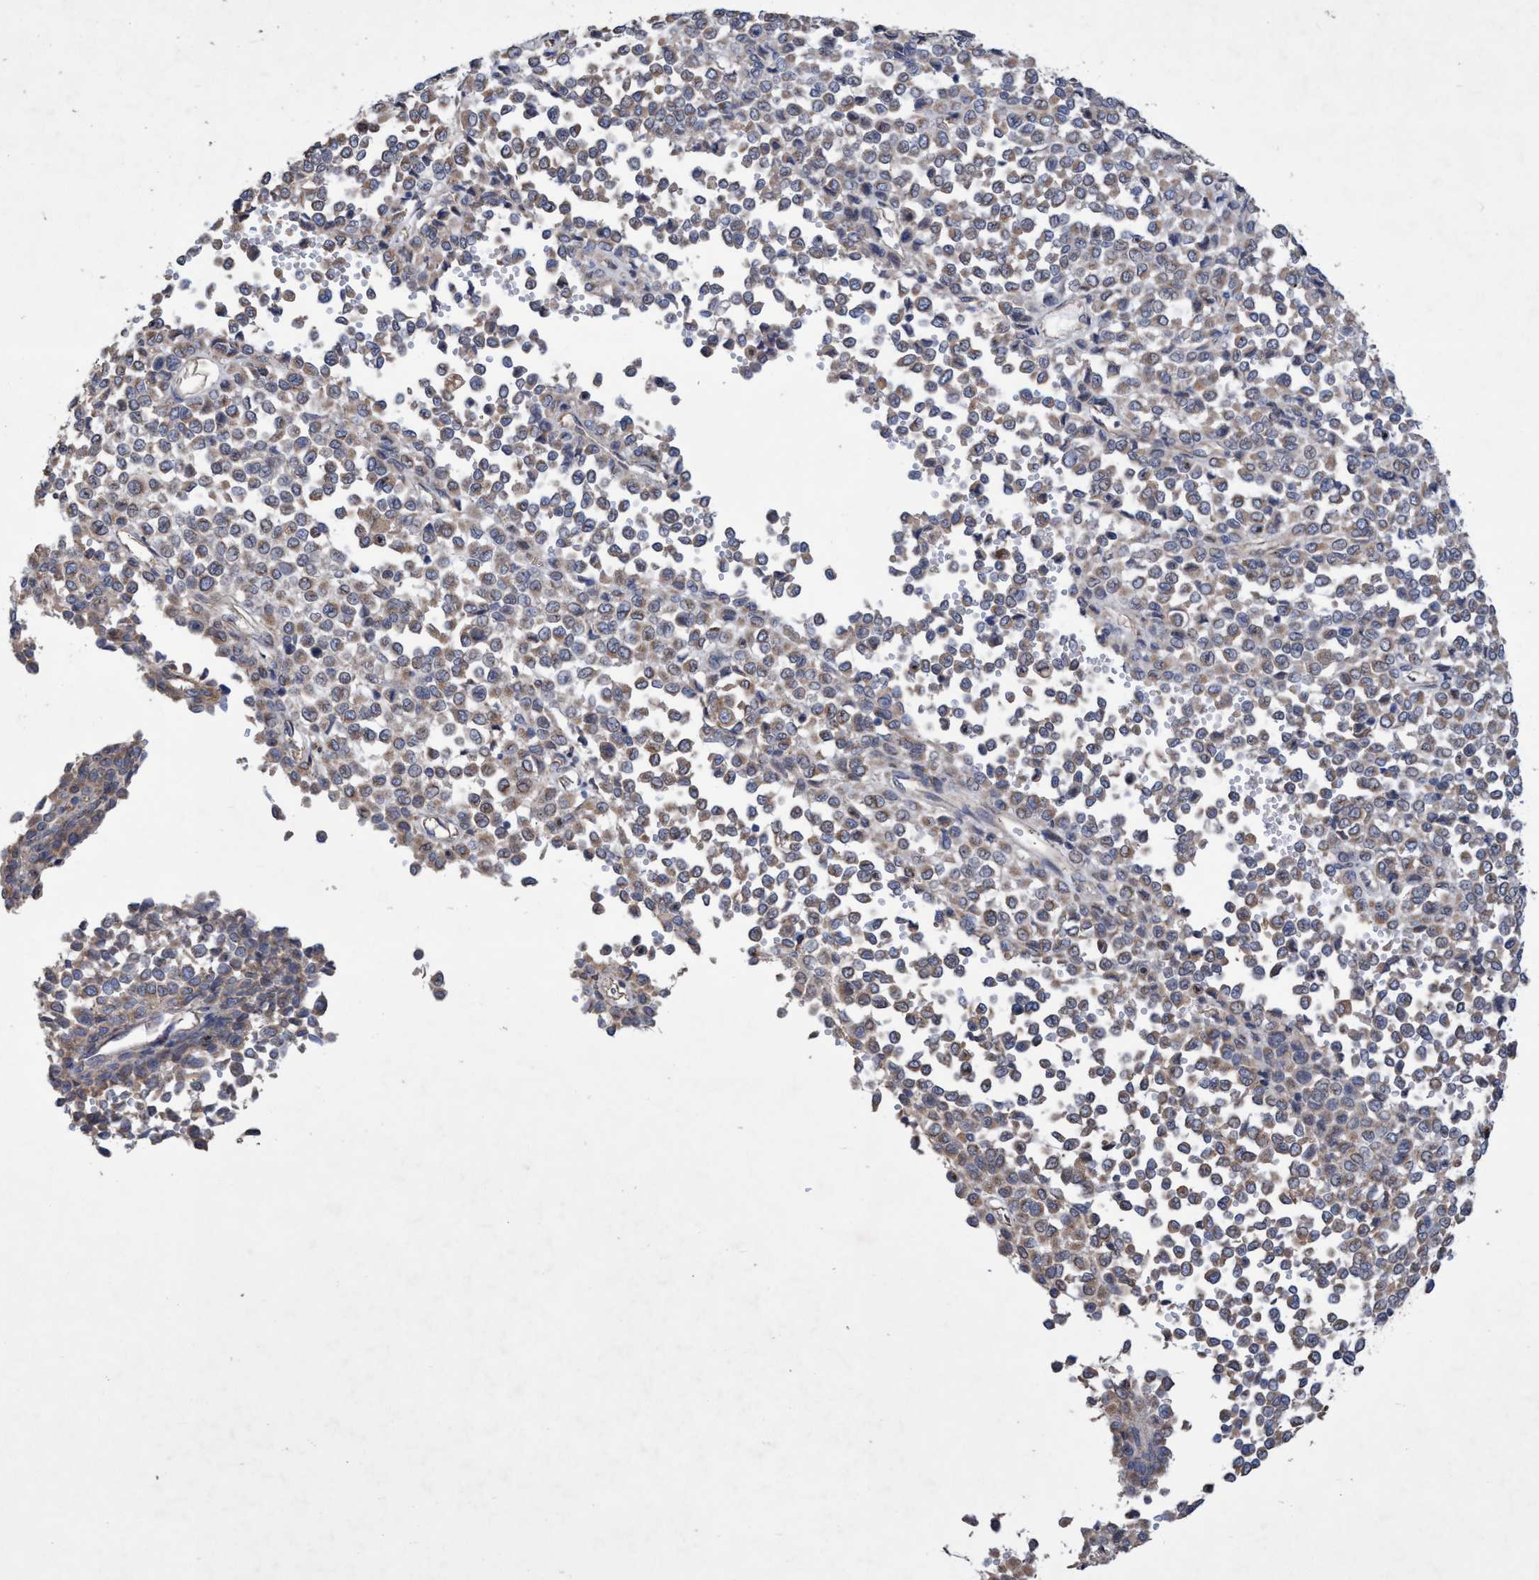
{"staining": {"intensity": "weak", "quantity": ">75%", "location": "cytoplasmic/membranous"}, "tissue": "melanoma", "cell_type": "Tumor cells", "image_type": "cancer", "snomed": [{"axis": "morphology", "description": "Malignant melanoma, Metastatic site"}, {"axis": "topography", "description": "Pancreas"}], "caption": "DAB immunohistochemical staining of human melanoma reveals weak cytoplasmic/membranous protein expression in approximately >75% of tumor cells.", "gene": "BICD2", "patient": {"sex": "female", "age": 30}}